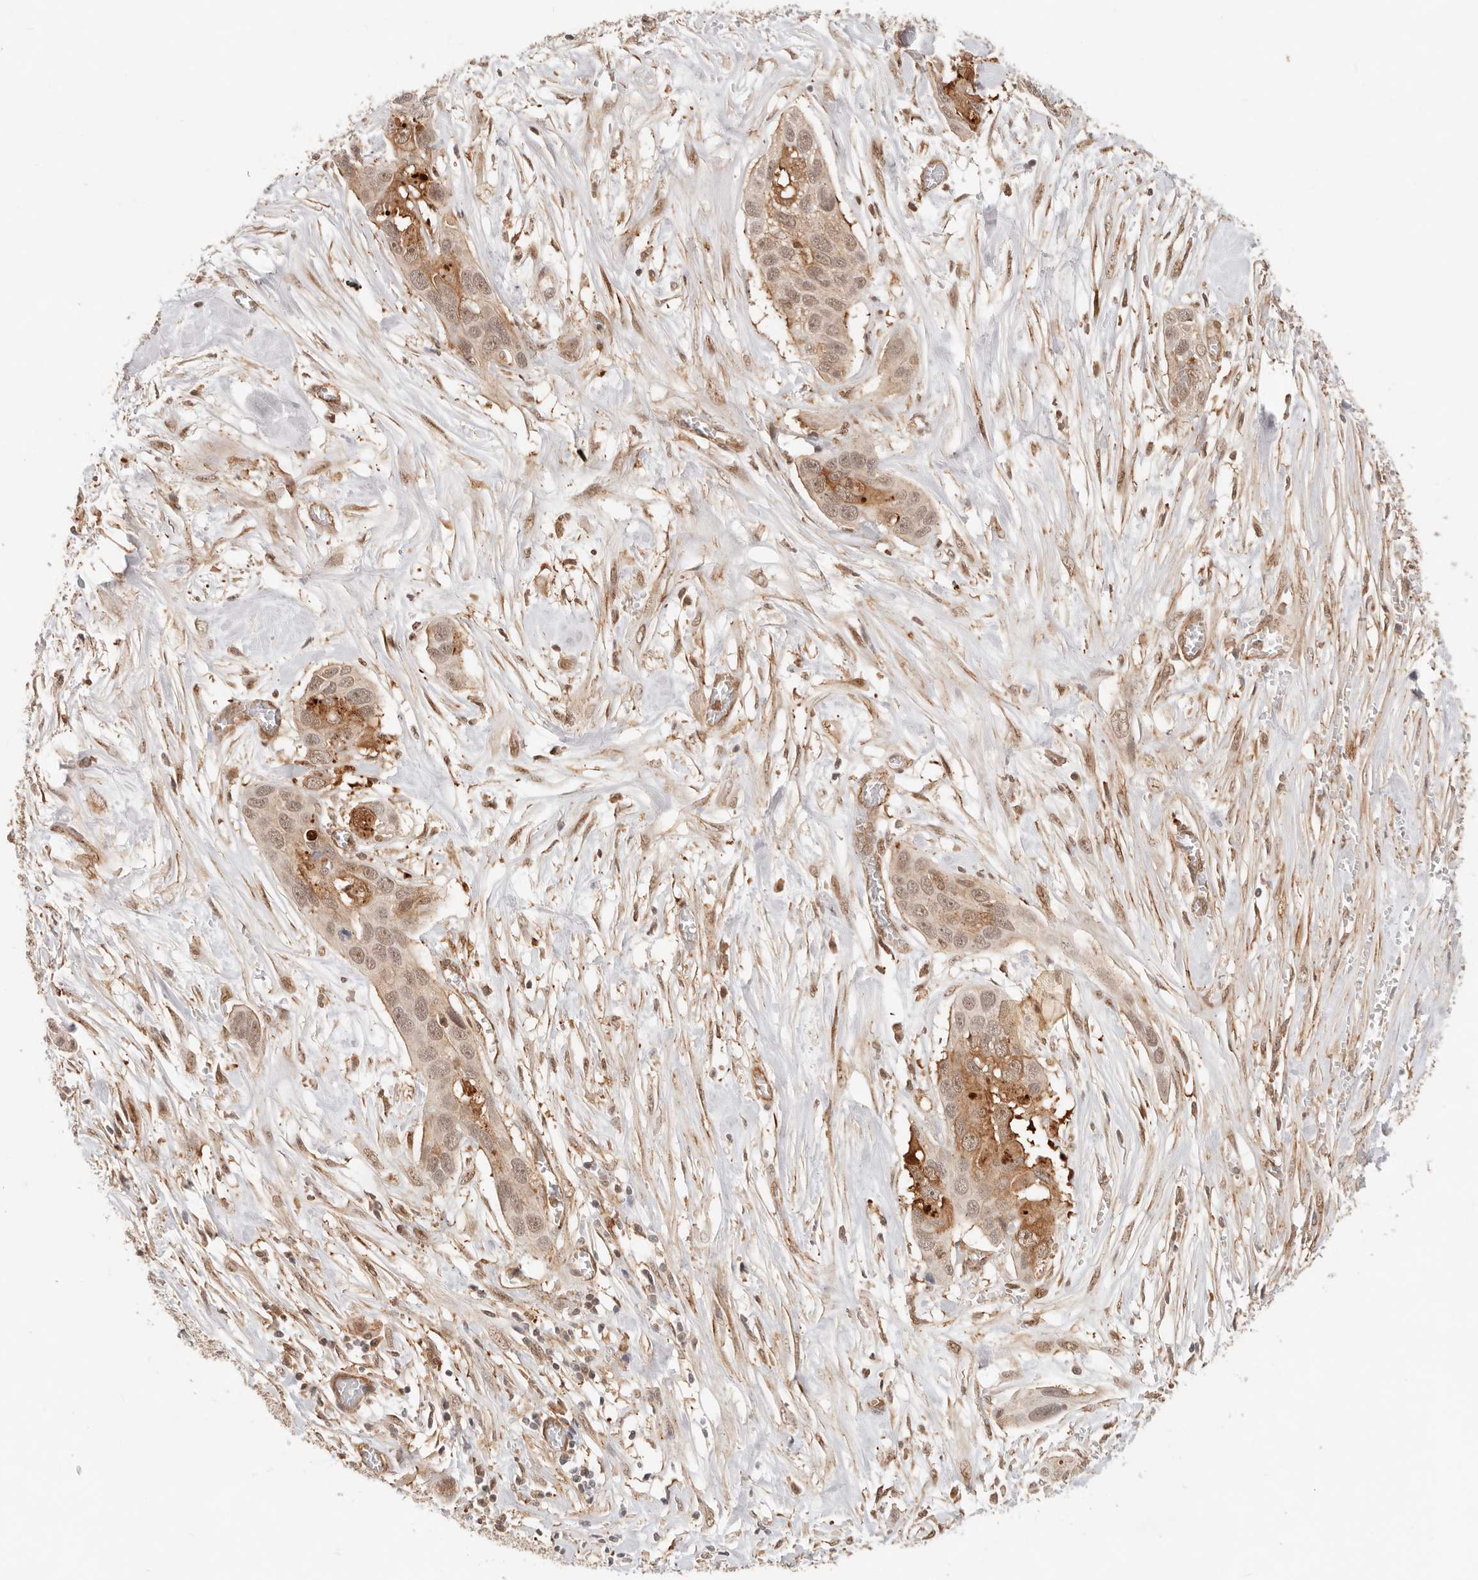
{"staining": {"intensity": "weak", "quantity": ">75%", "location": "cytoplasmic/membranous,nuclear"}, "tissue": "pancreatic cancer", "cell_type": "Tumor cells", "image_type": "cancer", "snomed": [{"axis": "morphology", "description": "Adenocarcinoma, NOS"}, {"axis": "topography", "description": "Pancreas"}], "caption": "Immunohistochemistry of human pancreatic adenocarcinoma shows low levels of weak cytoplasmic/membranous and nuclear expression in about >75% of tumor cells.", "gene": "HEXD", "patient": {"sex": "female", "age": 60}}